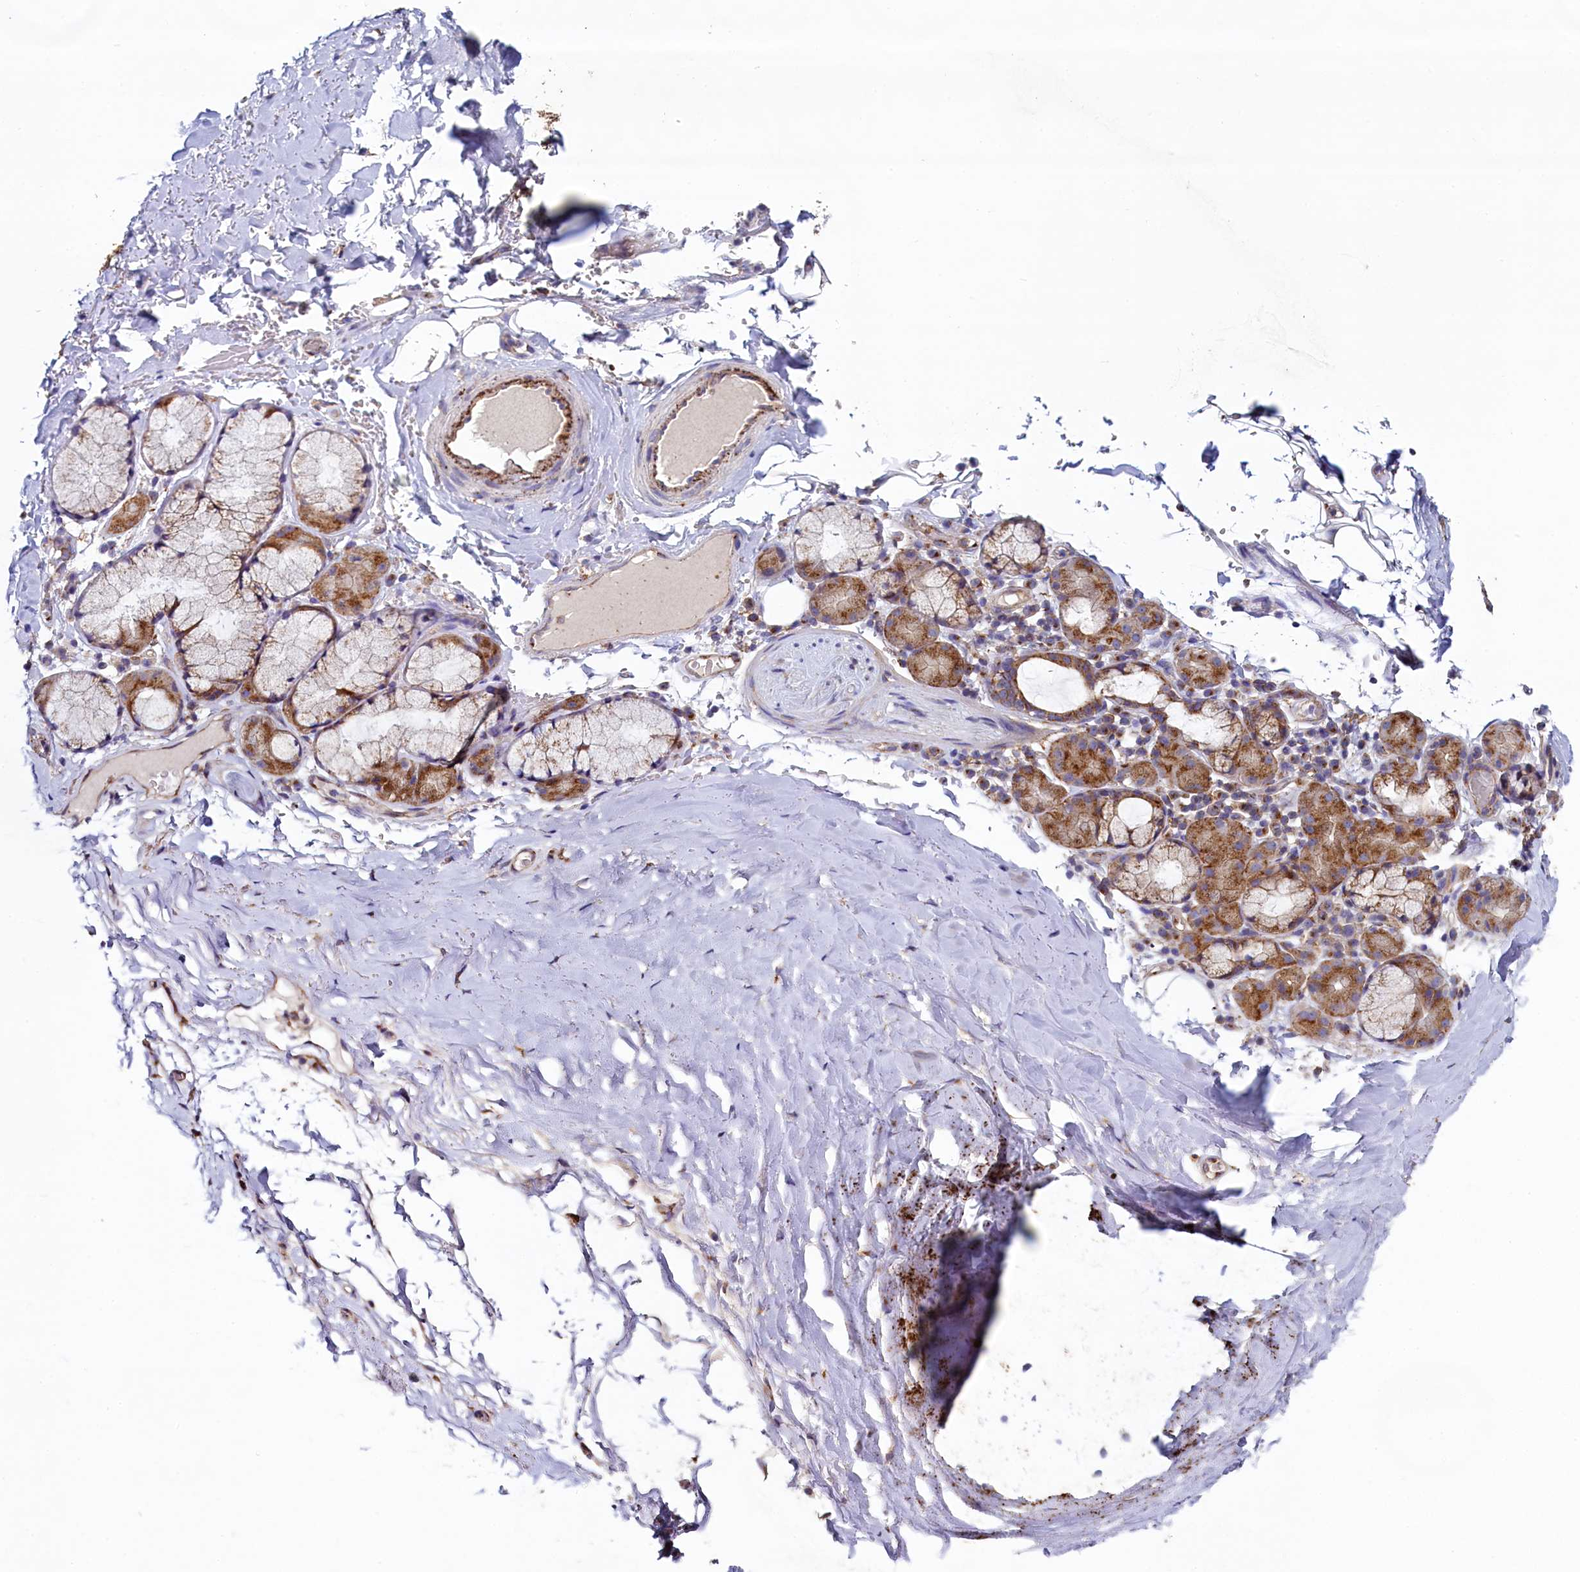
{"staining": {"intensity": "negative", "quantity": "none", "location": "none"}, "tissue": "adipose tissue", "cell_type": "Adipocytes", "image_type": "normal", "snomed": [{"axis": "morphology", "description": "Normal tissue, NOS"}, {"axis": "topography", "description": "Lymph node"}, {"axis": "topography", "description": "Bronchus"}], "caption": "Adipocytes show no significant expression in benign adipose tissue.", "gene": "GPR21", "patient": {"sex": "male", "age": 63}}